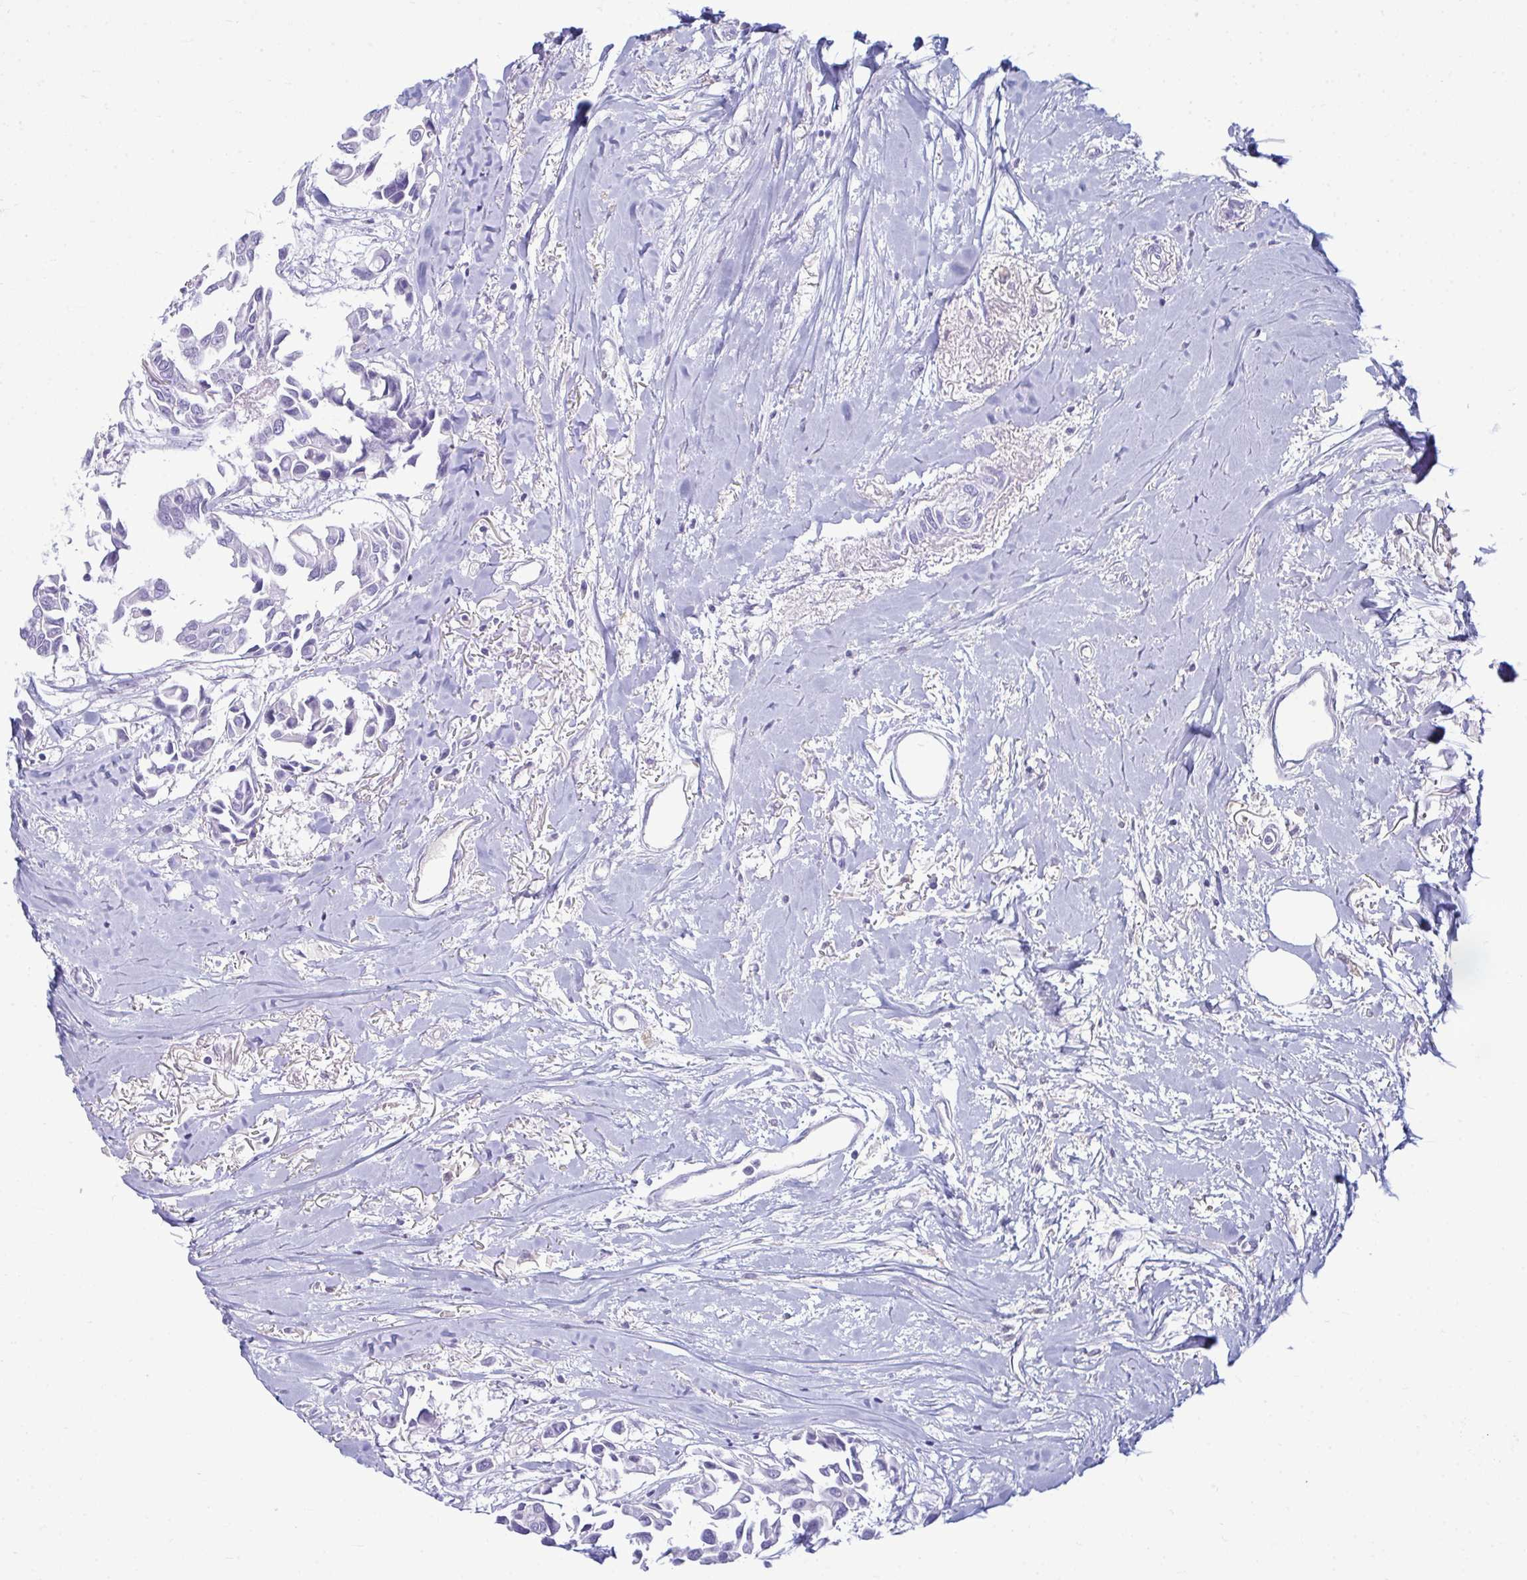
{"staining": {"intensity": "negative", "quantity": "none", "location": "none"}, "tissue": "breast cancer", "cell_type": "Tumor cells", "image_type": "cancer", "snomed": [{"axis": "morphology", "description": "Duct carcinoma"}, {"axis": "topography", "description": "Breast"}], "caption": "Breast infiltrating ductal carcinoma was stained to show a protein in brown. There is no significant positivity in tumor cells.", "gene": "ANKRD60", "patient": {"sex": "female", "age": 54}}